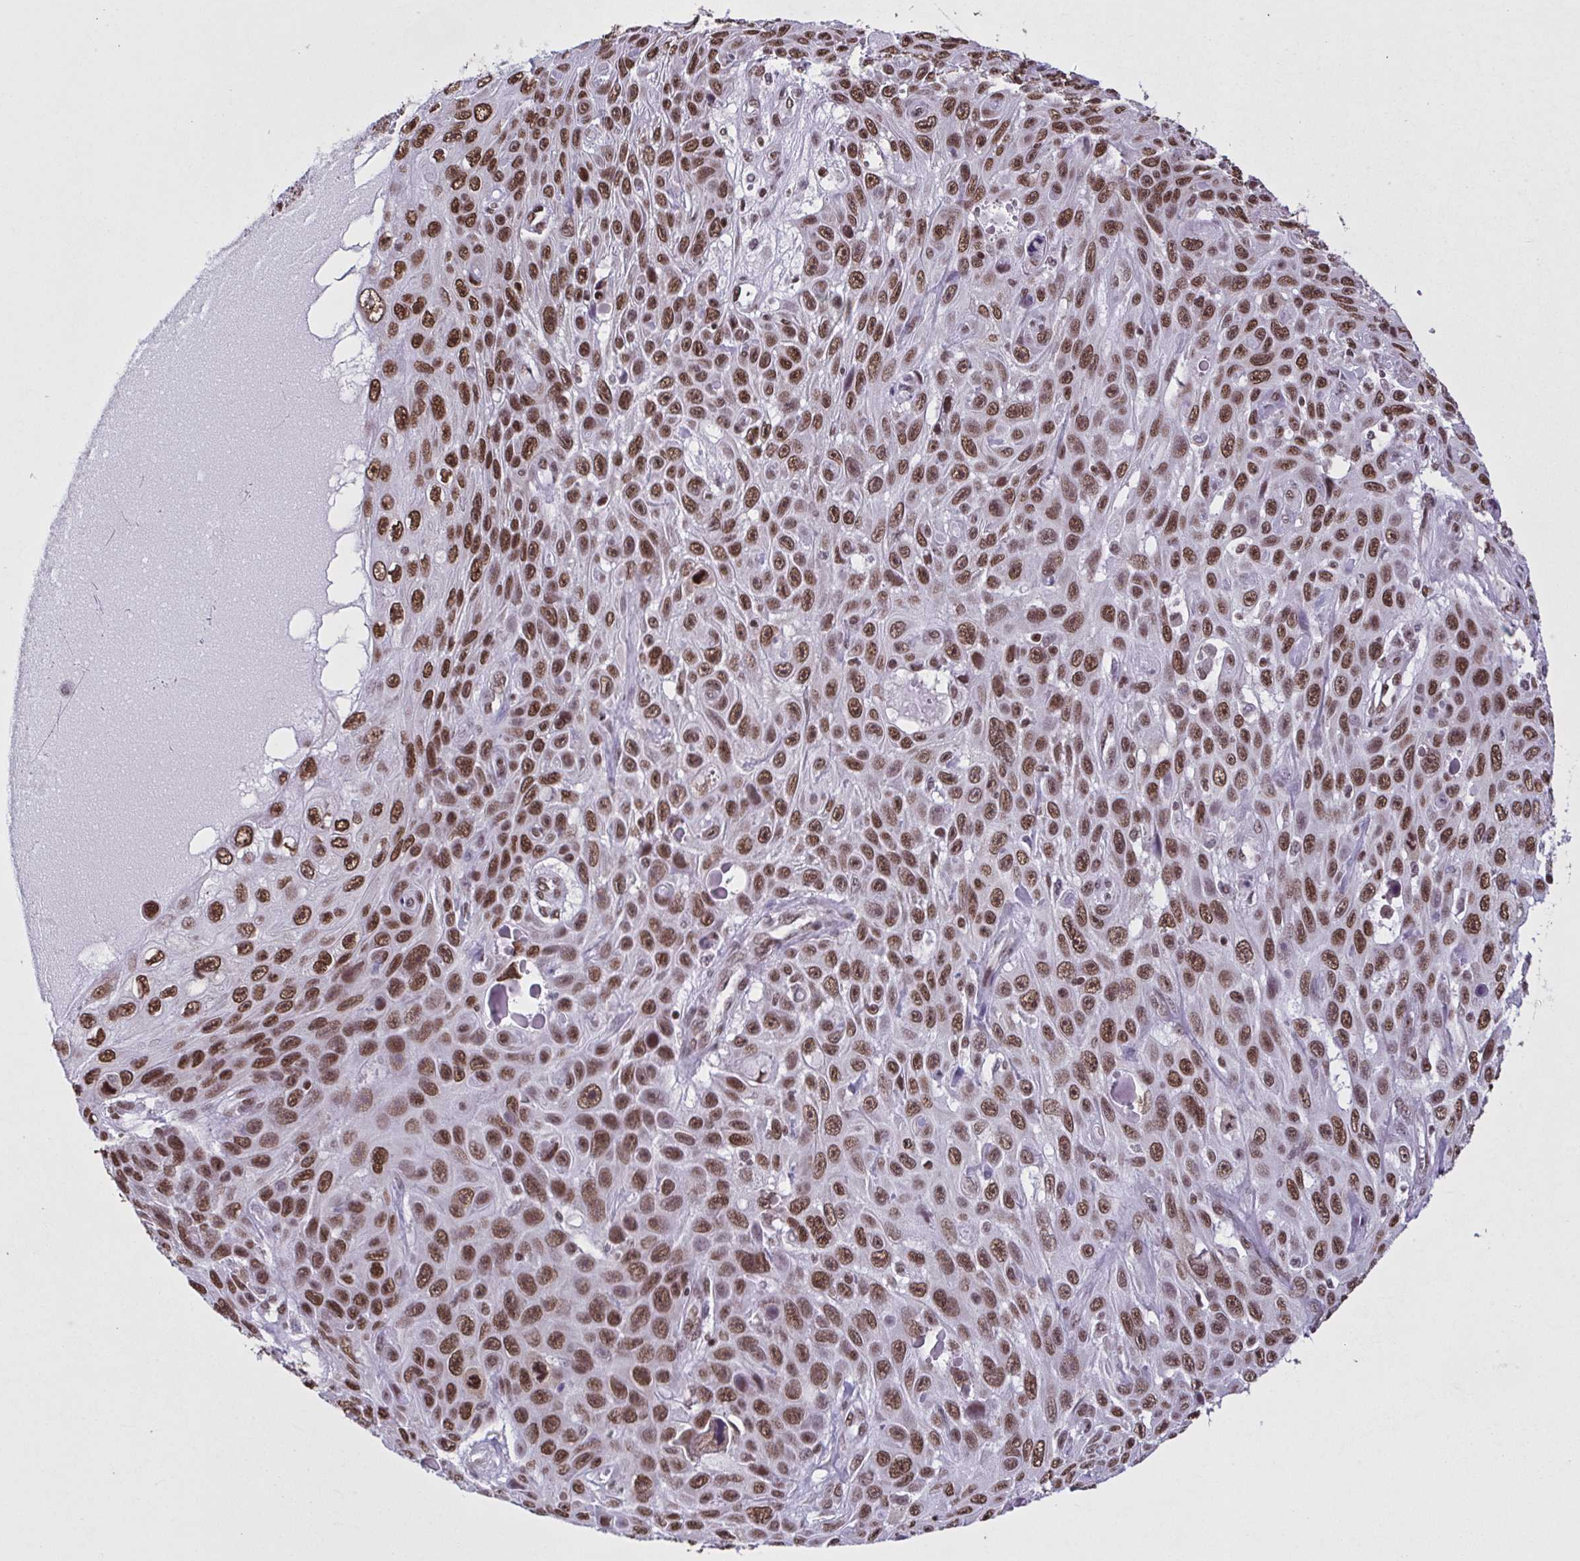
{"staining": {"intensity": "strong", "quantity": ">75%", "location": "nuclear"}, "tissue": "skin cancer", "cell_type": "Tumor cells", "image_type": "cancer", "snomed": [{"axis": "morphology", "description": "Squamous cell carcinoma, NOS"}, {"axis": "topography", "description": "Skin"}], "caption": "A histopathology image of human skin cancer stained for a protein shows strong nuclear brown staining in tumor cells. (DAB IHC, brown staining for protein, blue staining for nuclei).", "gene": "TIMM21", "patient": {"sex": "male", "age": 82}}